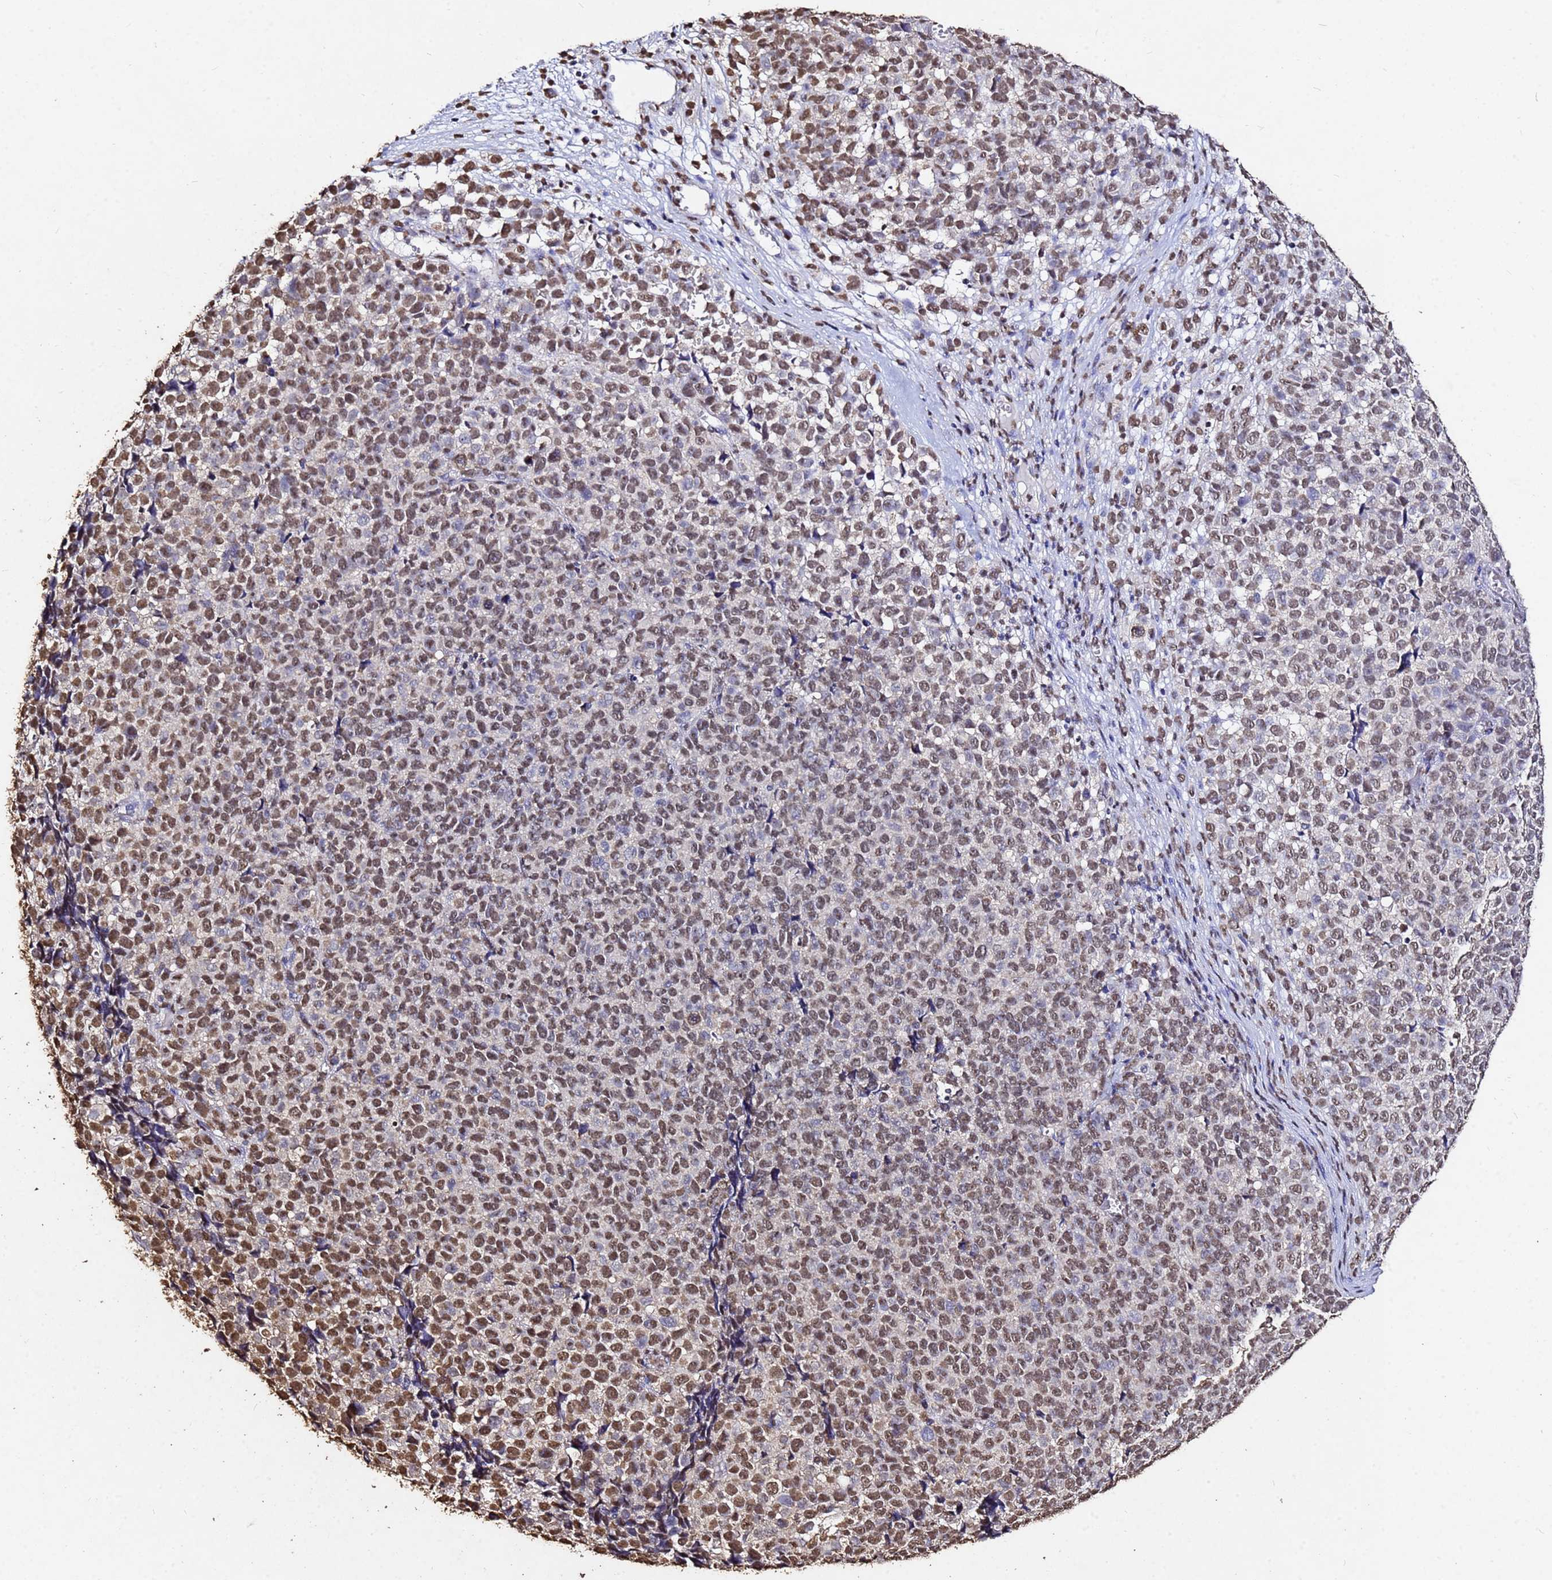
{"staining": {"intensity": "moderate", "quantity": ">75%", "location": "nuclear"}, "tissue": "melanoma", "cell_type": "Tumor cells", "image_type": "cancer", "snomed": [{"axis": "morphology", "description": "Malignant melanoma, NOS"}, {"axis": "topography", "description": "Nose, NOS"}], "caption": "Protein positivity by immunohistochemistry (IHC) displays moderate nuclear expression in approximately >75% of tumor cells in malignant melanoma.", "gene": "MYOCD", "patient": {"sex": "female", "age": 48}}